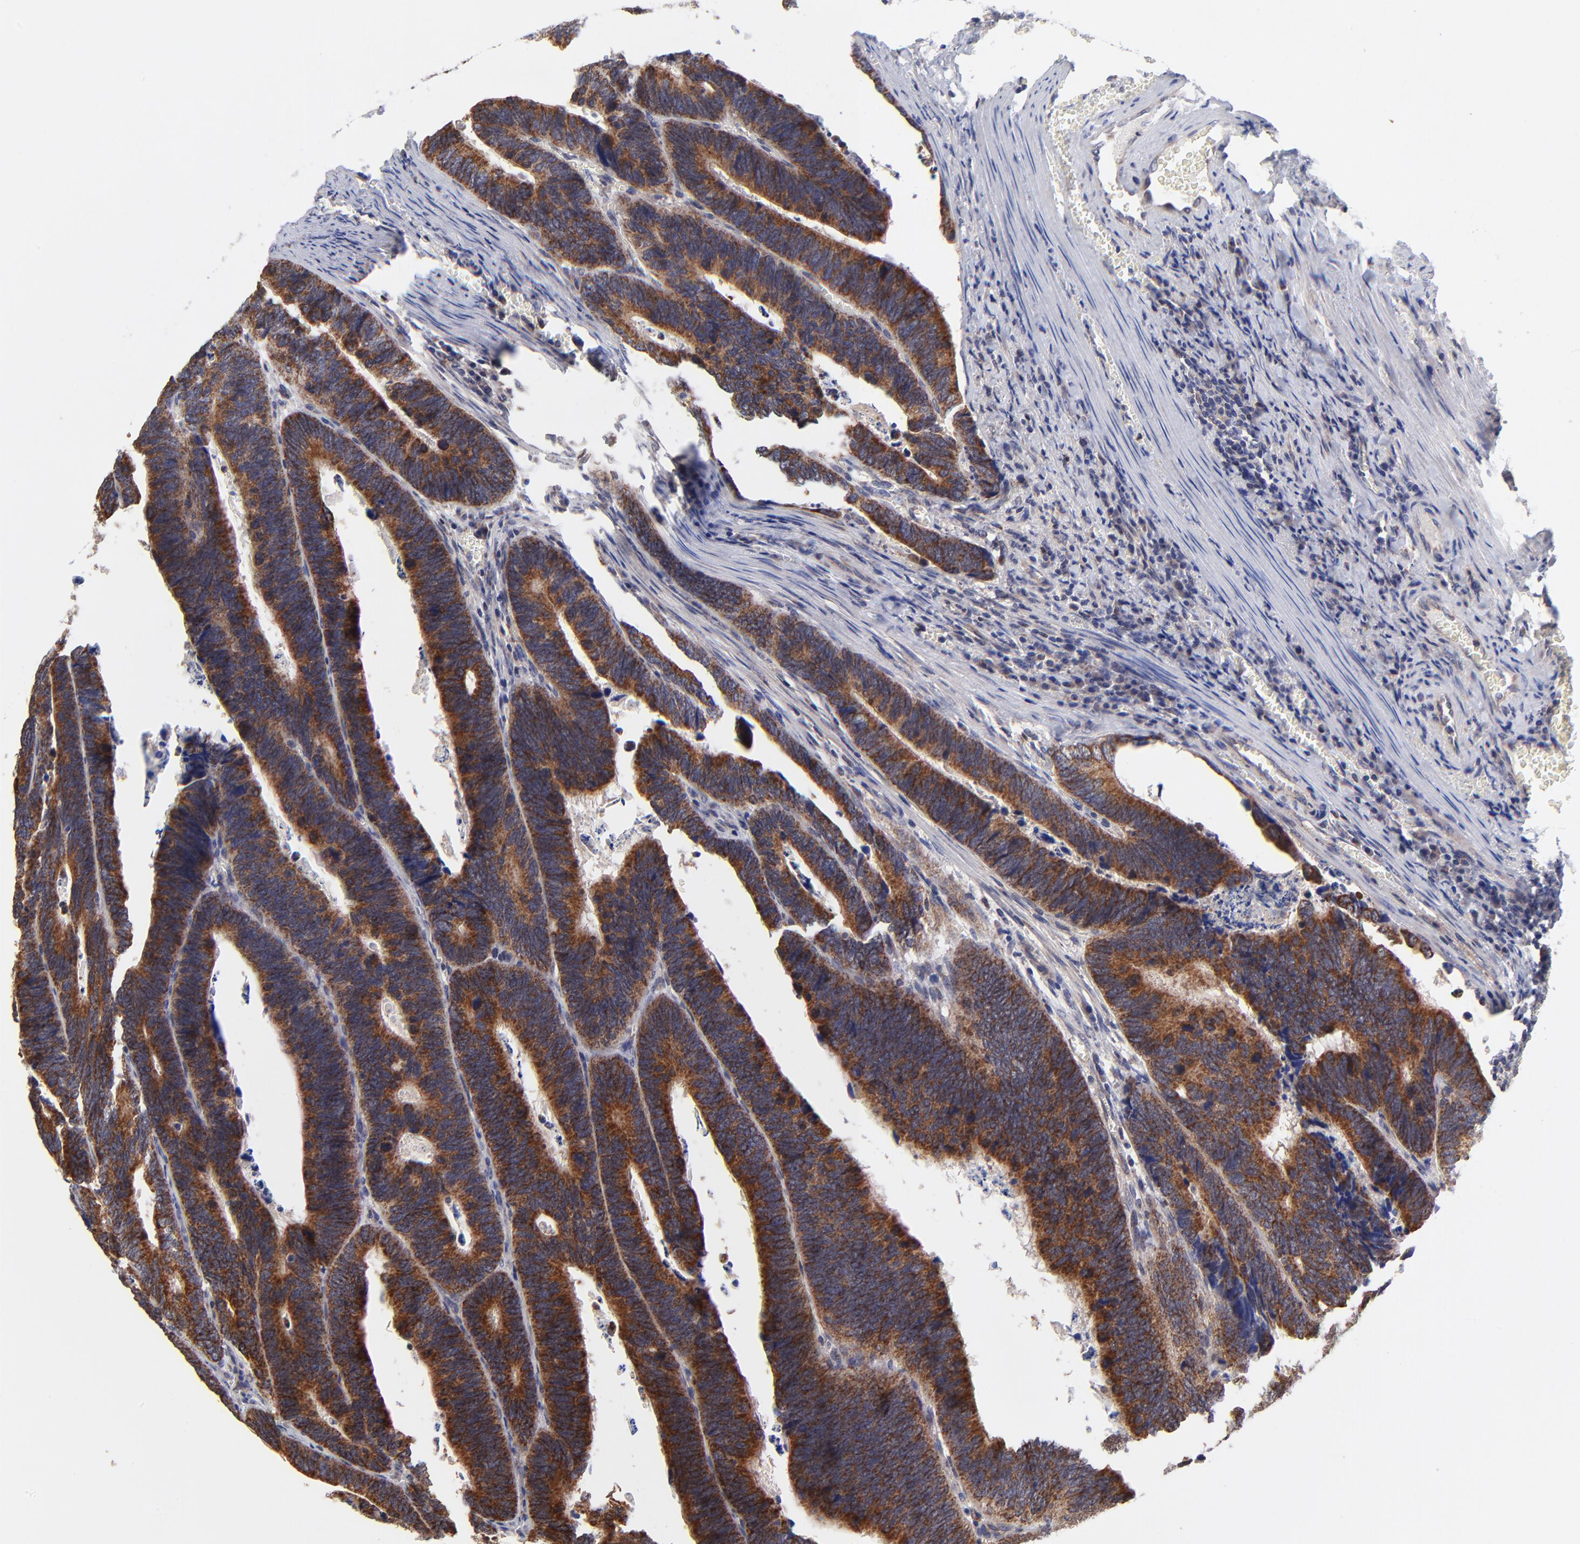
{"staining": {"intensity": "strong", "quantity": ">75%", "location": "cytoplasmic/membranous"}, "tissue": "colorectal cancer", "cell_type": "Tumor cells", "image_type": "cancer", "snomed": [{"axis": "morphology", "description": "Adenocarcinoma, NOS"}, {"axis": "topography", "description": "Colon"}], "caption": "Immunohistochemical staining of colorectal adenocarcinoma reveals high levels of strong cytoplasmic/membranous protein expression in about >75% of tumor cells.", "gene": "FBXL12", "patient": {"sex": "male", "age": 72}}